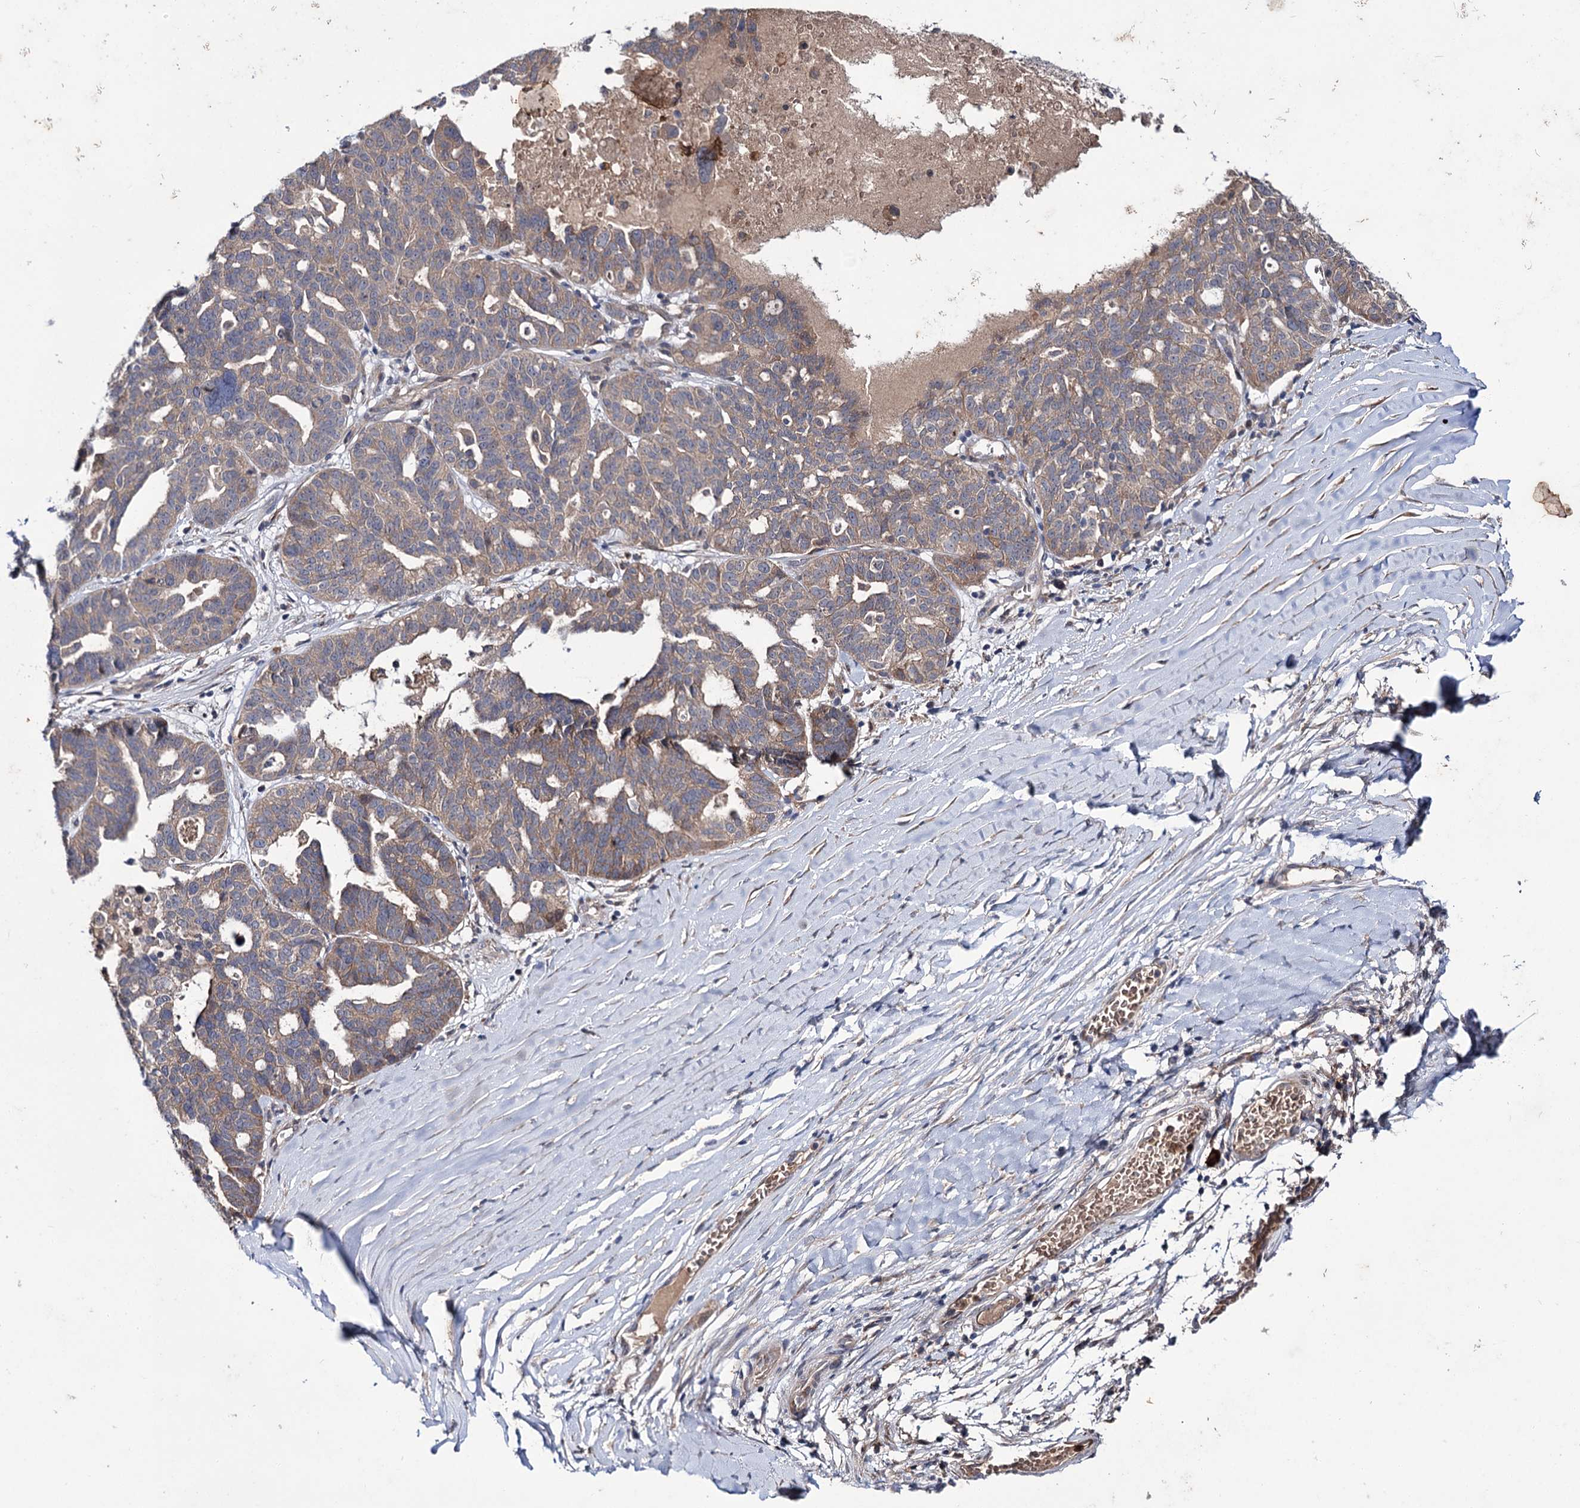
{"staining": {"intensity": "weak", "quantity": ">75%", "location": "cytoplasmic/membranous"}, "tissue": "ovarian cancer", "cell_type": "Tumor cells", "image_type": "cancer", "snomed": [{"axis": "morphology", "description": "Cystadenocarcinoma, serous, NOS"}, {"axis": "topography", "description": "Ovary"}], "caption": "DAB immunohistochemical staining of ovarian serous cystadenocarcinoma reveals weak cytoplasmic/membranous protein staining in about >75% of tumor cells. (DAB IHC, brown staining for protein, blue staining for nuclei).", "gene": "PTPN3", "patient": {"sex": "female", "age": 59}}